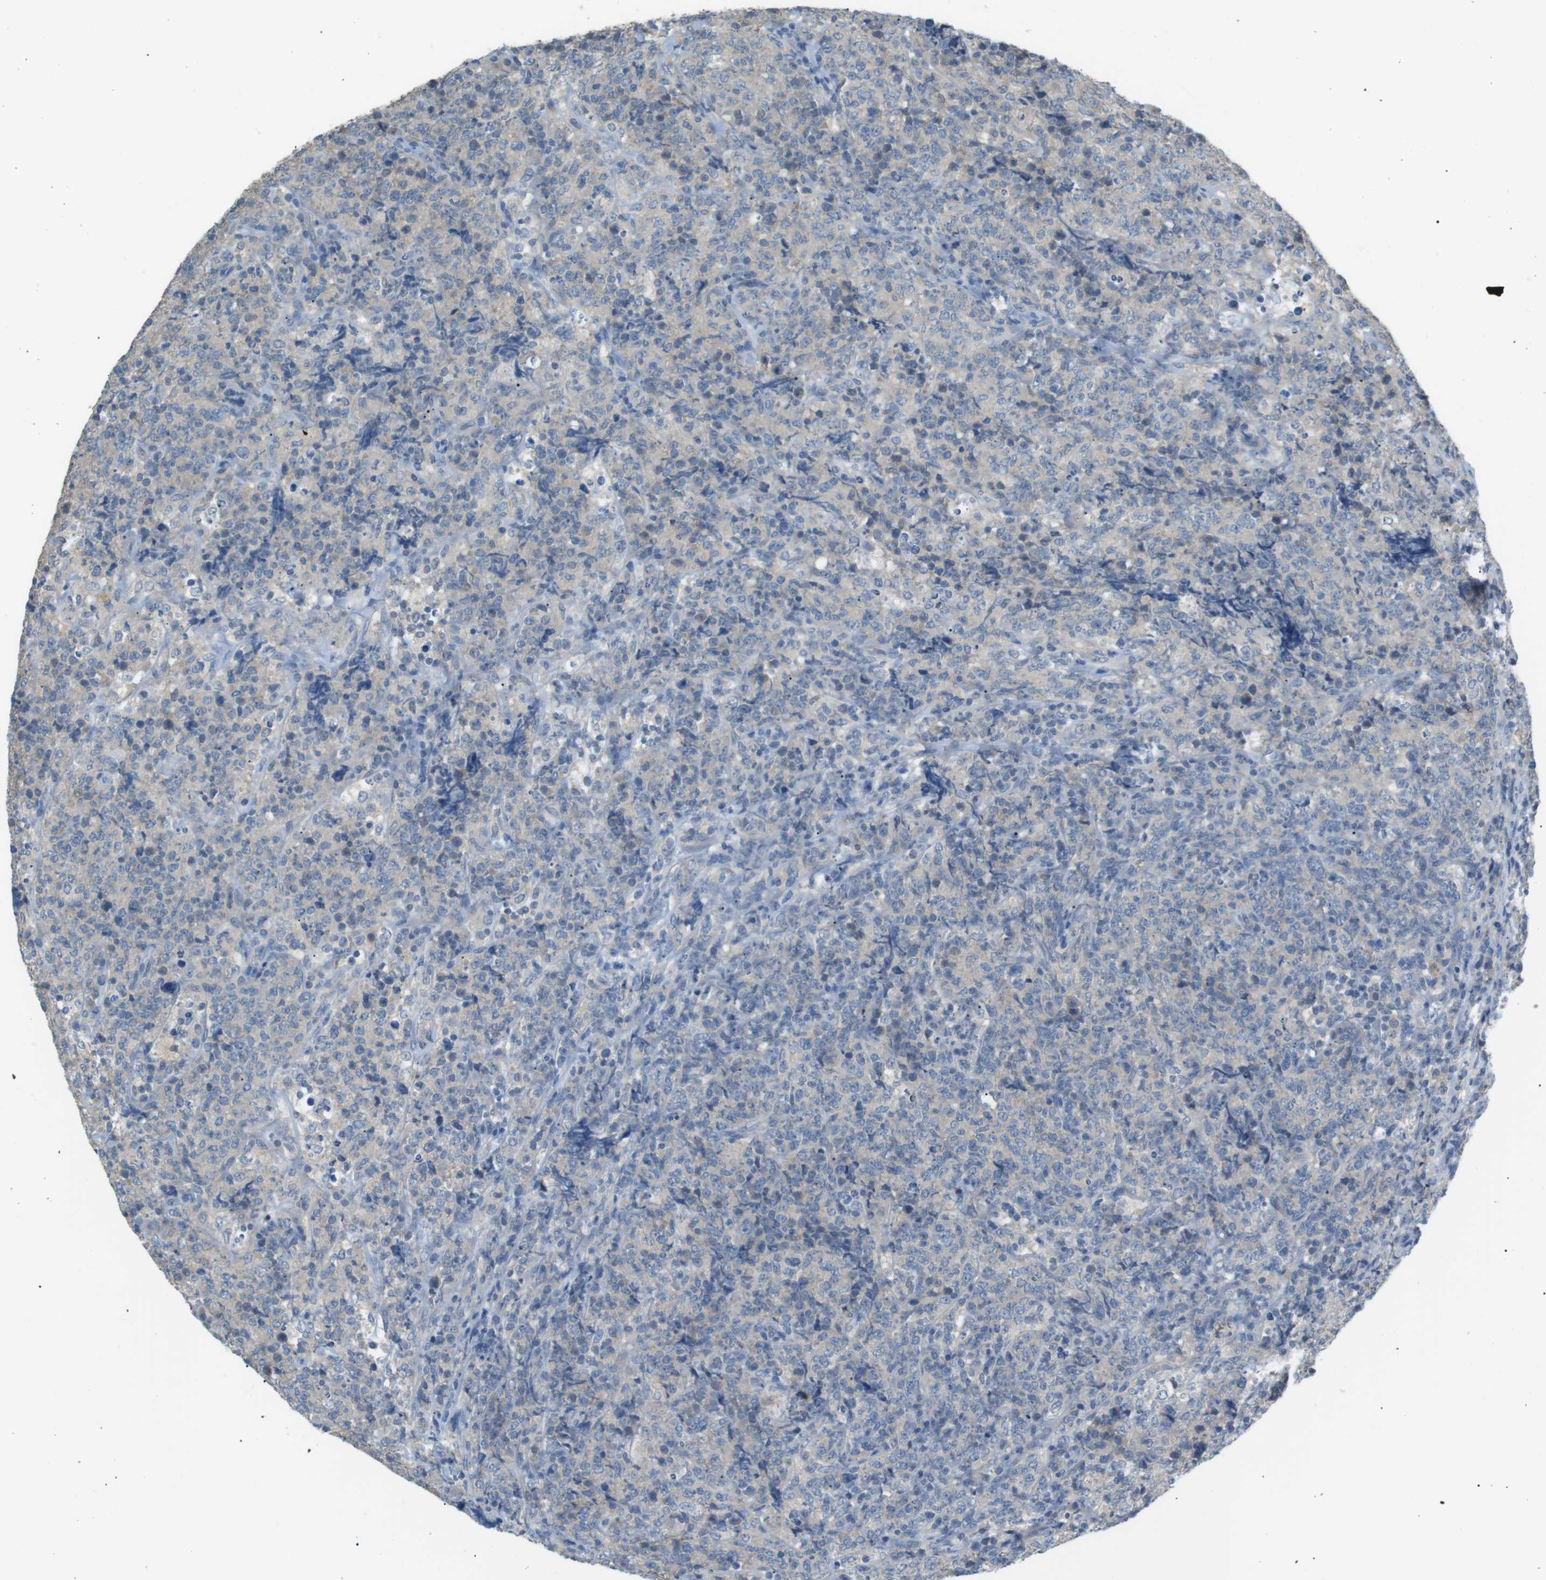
{"staining": {"intensity": "negative", "quantity": "none", "location": "none"}, "tissue": "lymphoma", "cell_type": "Tumor cells", "image_type": "cancer", "snomed": [{"axis": "morphology", "description": "Malignant lymphoma, non-Hodgkin's type, High grade"}, {"axis": "topography", "description": "Tonsil"}], "caption": "Malignant lymphoma, non-Hodgkin's type (high-grade) was stained to show a protein in brown. There is no significant expression in tumor cells.", "gene": "CDH26", "patient": {"sex": "female", "age": 36}}